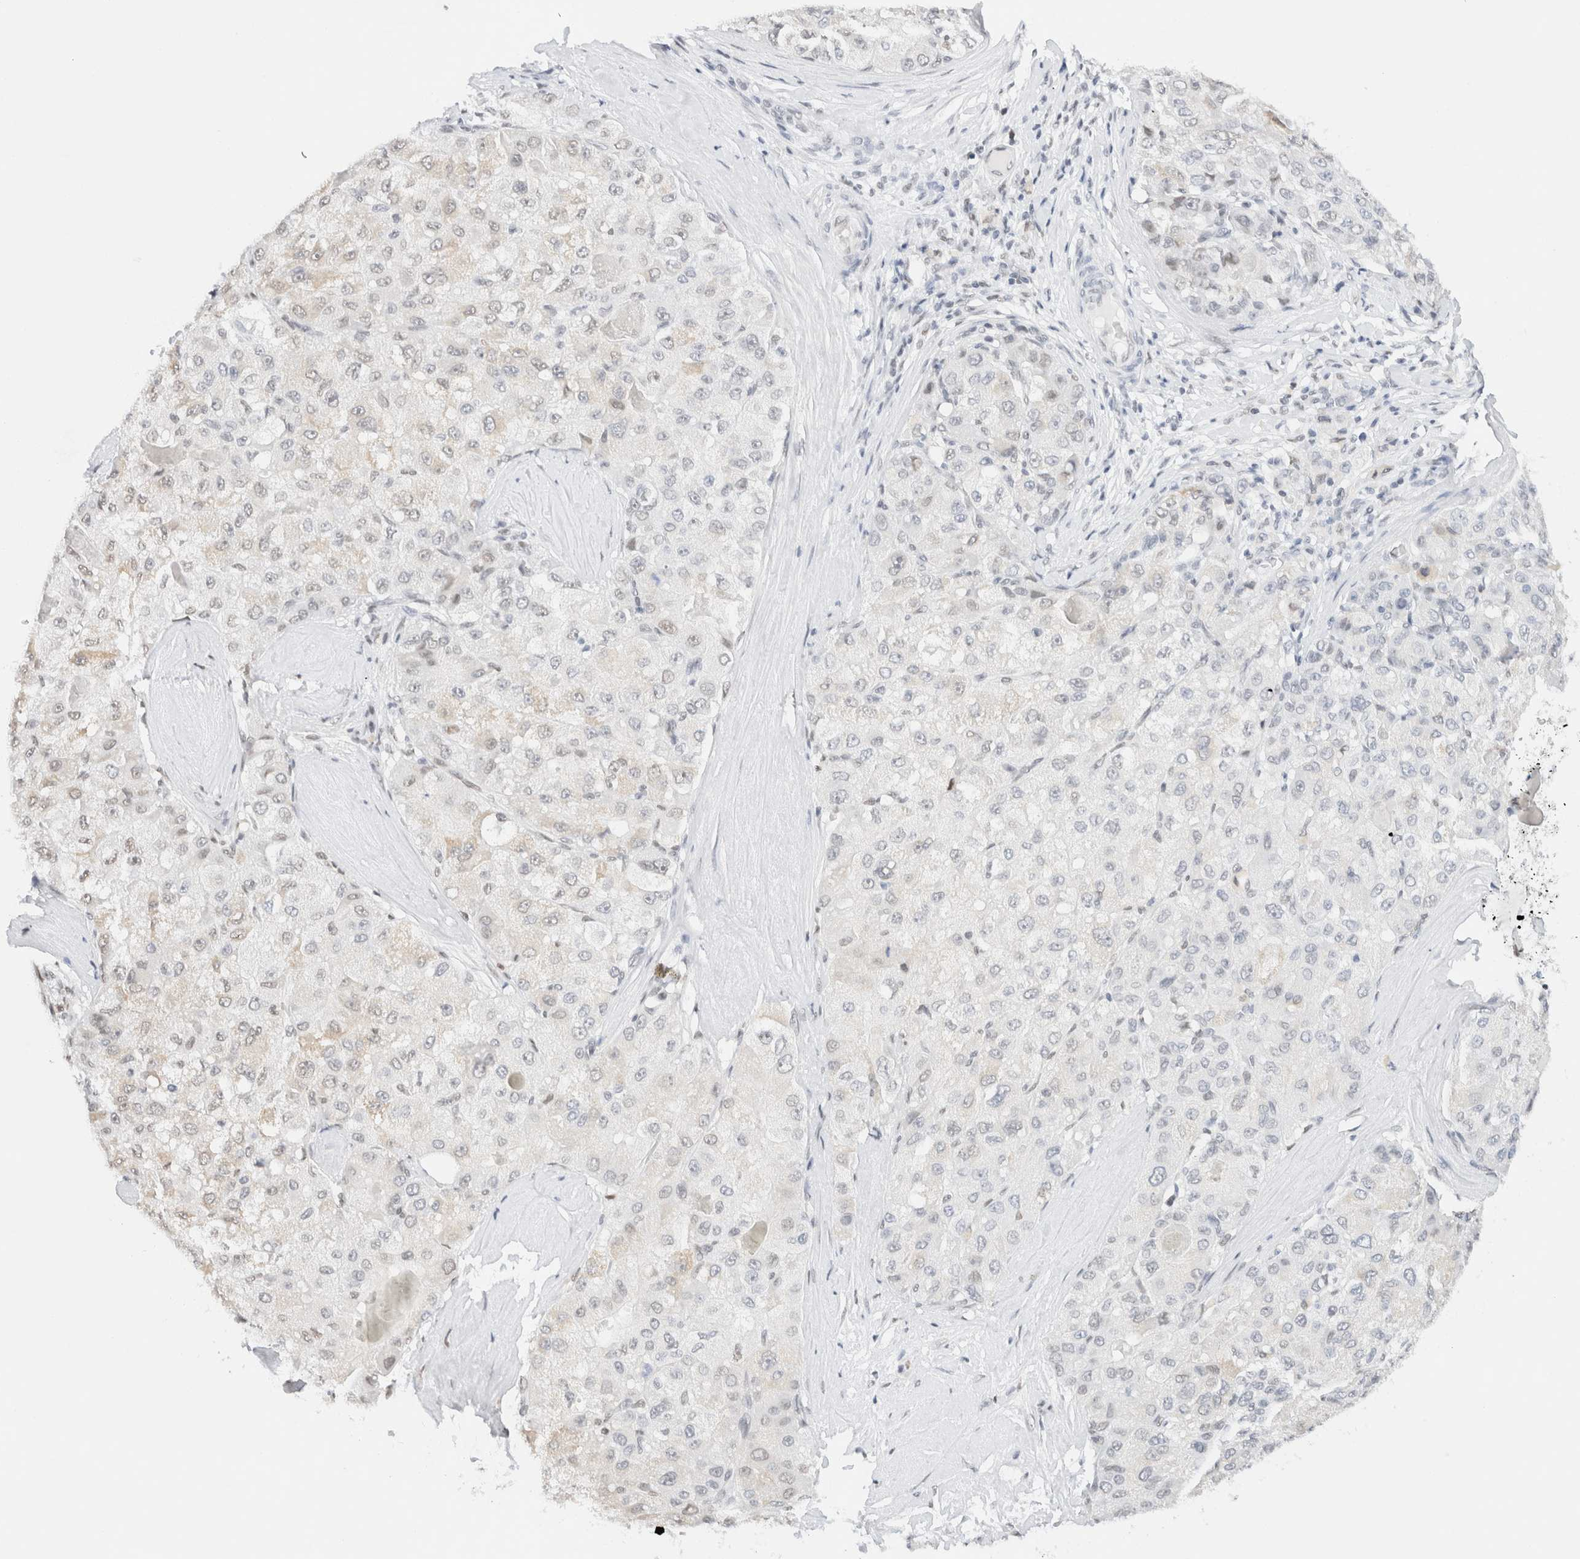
{"staining": {"intensity": "negative", "quantity": "none", "location": "none"}, "tissue": "liver cancer", "cell_type": "Tumor cells", "image_type": "cancer", "snomed": [{"axis": "morphology", "description": "Carcinoma, Hepatocellular, NOS"}, {"axis": "topography", "description": "Liver"}], "caption": "Histopathology image shows no protein staining in tumor cells of liver cancer (hepatocellular carcinoma) tissue. (Brightfield microscopy of DAB (3,3'-diaminobenzidine) immunohistochemistry at high magnification).", "gene": "SUPT3H", "patient": {"sex": "male", "age": 80}}